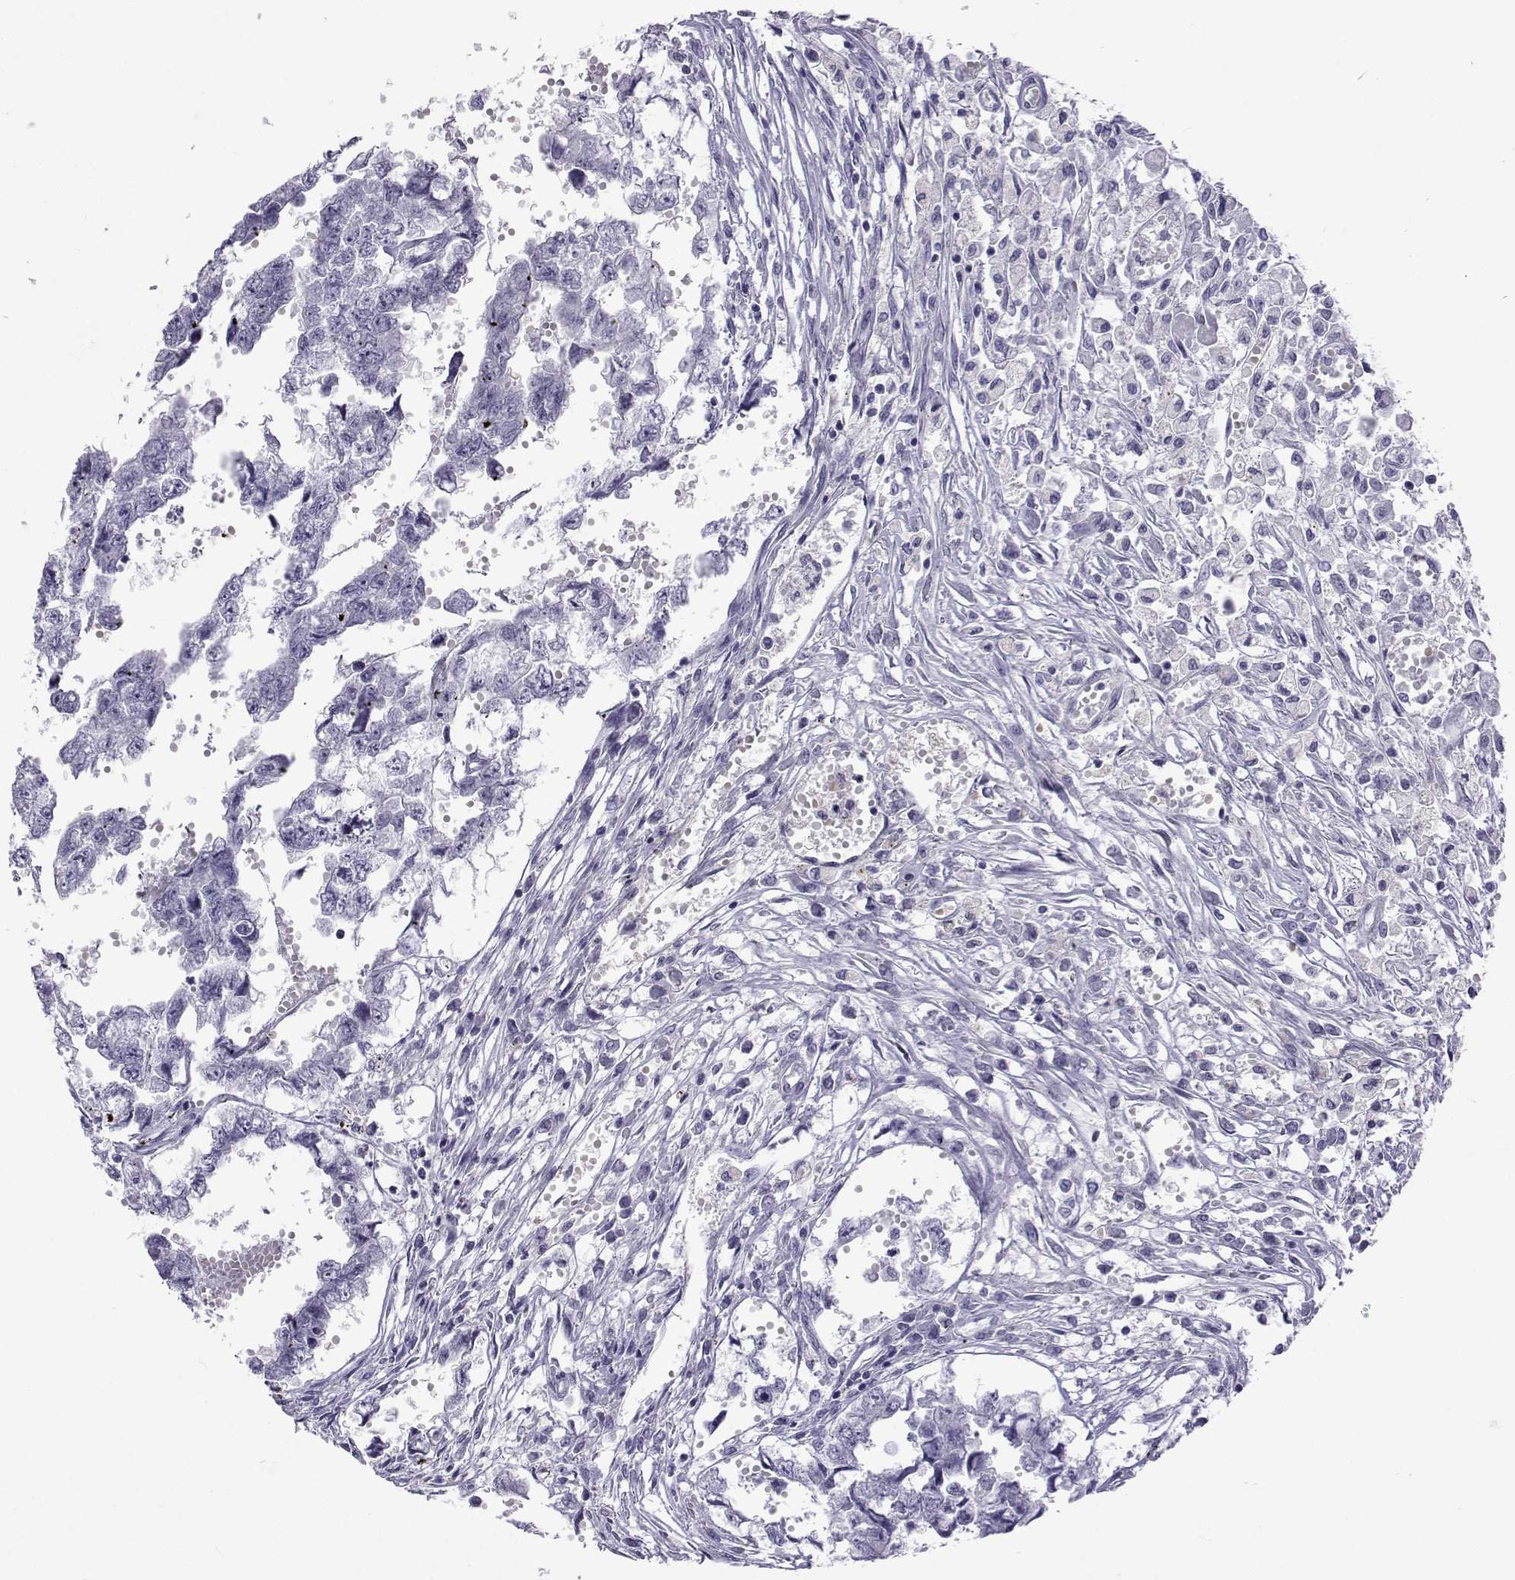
{"staining": {"intensity": "negative", "quantity": "none", "location": "none"}, "tissue": "testis cancer", "cell_type": "Tumor cells", "image_type": "cancer", "snomed": [{"axis": "morphology", "description": "Carcinoma, Embryonal, NOS"}, {"axis": "morphology", "description": "Teratoma, malignant, NOS"}, {"axis": "topography", "description": "Testis"}], "caption": "Tumor cells are negative for protein expression in human embryonal carcinoma (testis).", "gene": "ACTL7A", "patient": {"sex": "male", "age": 44}}